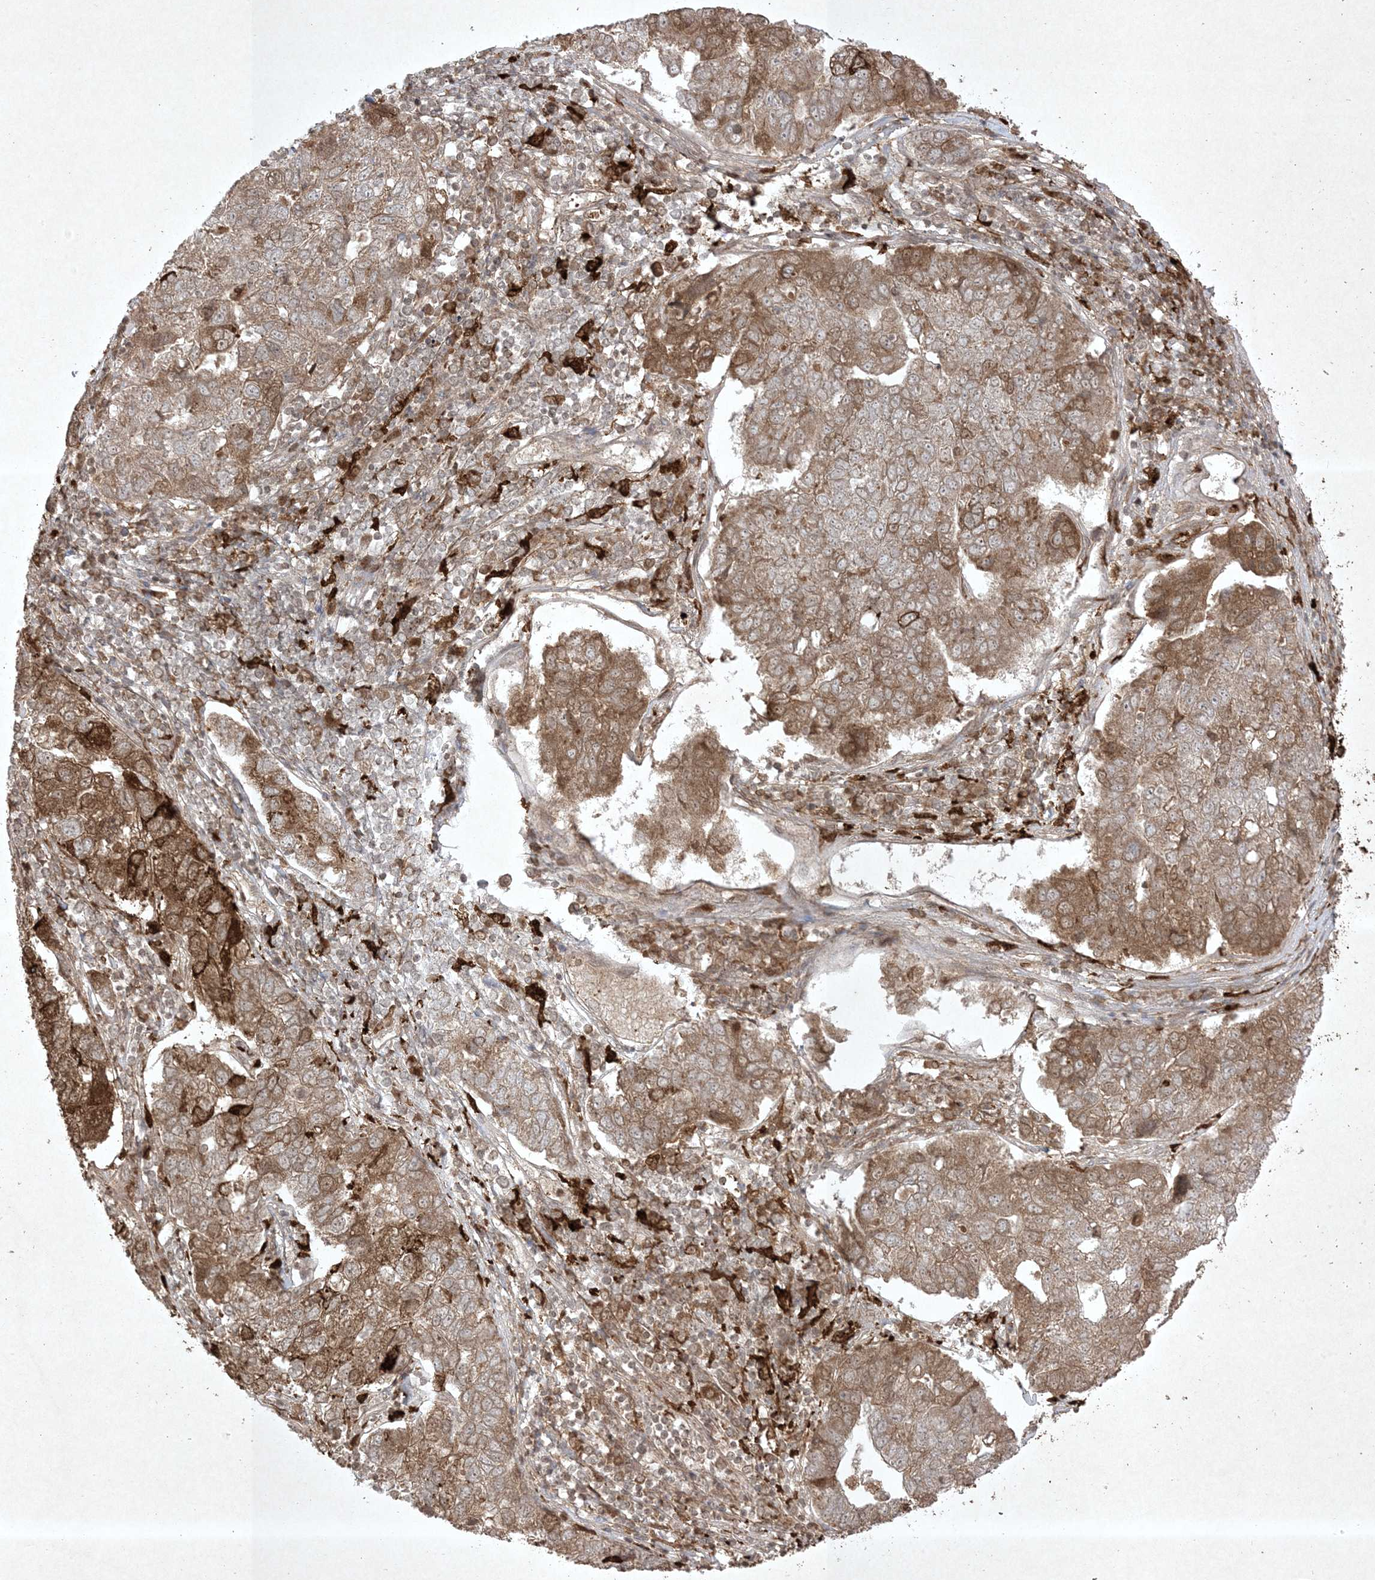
{"staining": {"intensity": "moderate", "quantity": ">75%", "location": "cytoplasmic/membranous"}, "tissue": "pancreatic cancer", "cell_type": "Tumor cells", "image_type": "cancer", "snomed": [{"axis": "morphology", "description": "Adenocarcinoma, NOS"}, {"axis": "topography", "description": "Pancreas"}], "caption": "This histopathology image shows immunohistochemistry (IHC) staining of human pancreatic cancer, with medium moderate cytoplasmic/membranous staining in approximately >75% of tumor cells.", "gene": "PTK6", "patient": {"sex": "female", "age": 61}}